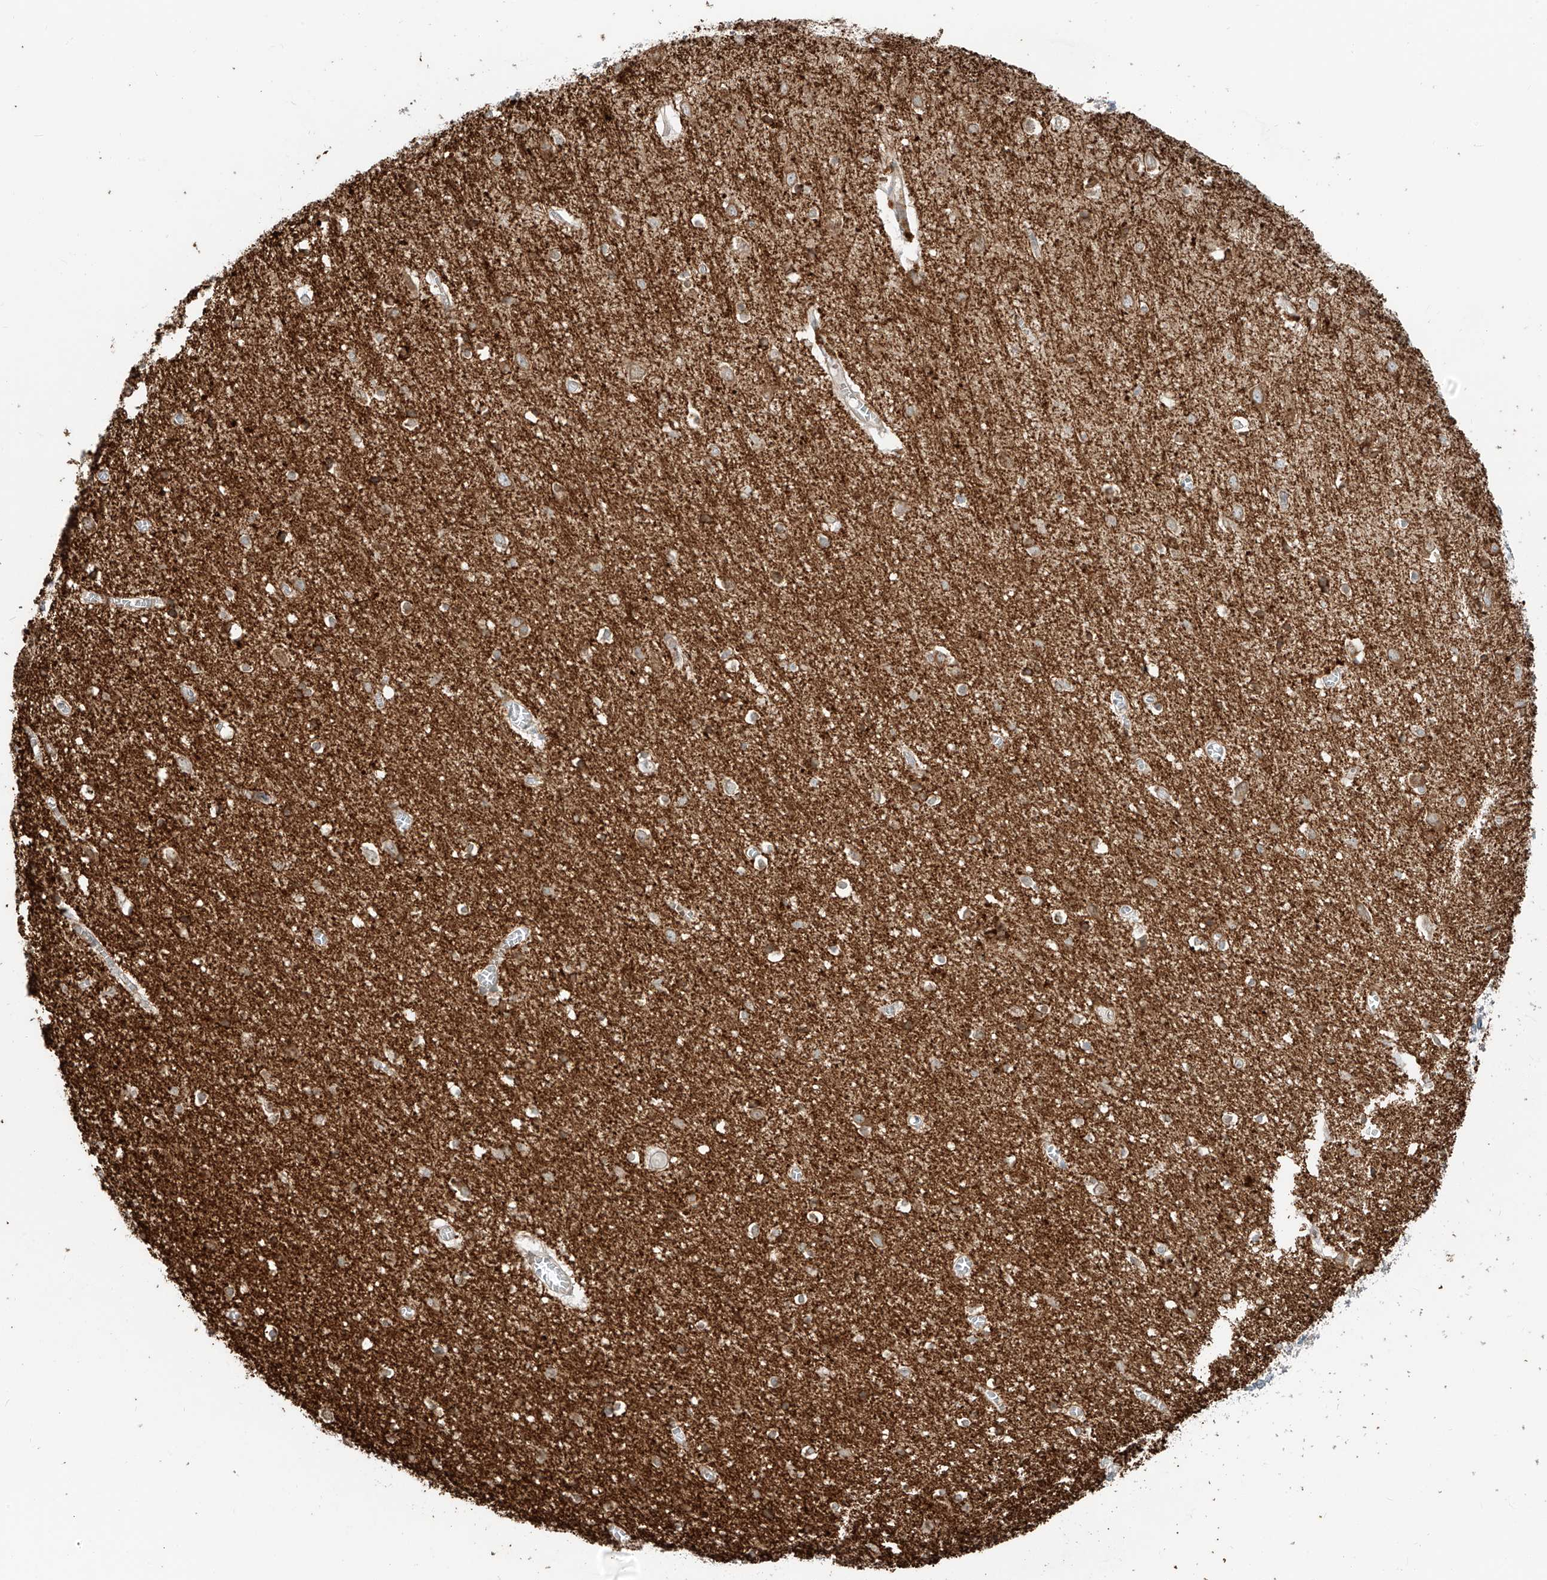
{"staining": {"intensity": "weak", "quantity": ">75%", "location": "cytoplasmic/membranous"}, "tissue": "cerebral cortex", "cell_type": "Endothelial cells", "image_type": "normal", "snomed": [{"axis": "morphology", "description": "Normal tissue, NOS"}, {"axis": "topography", "description": "Cerebral cortex"}], "caption": "IHC of unremarkable cerebral cortex demonstrates low levels of weak cytoplasmic/membranous expression in approximately >75% of endothelial cells.", "gene": "CEP162", "patient": {"sex": "female", "age": 64}}